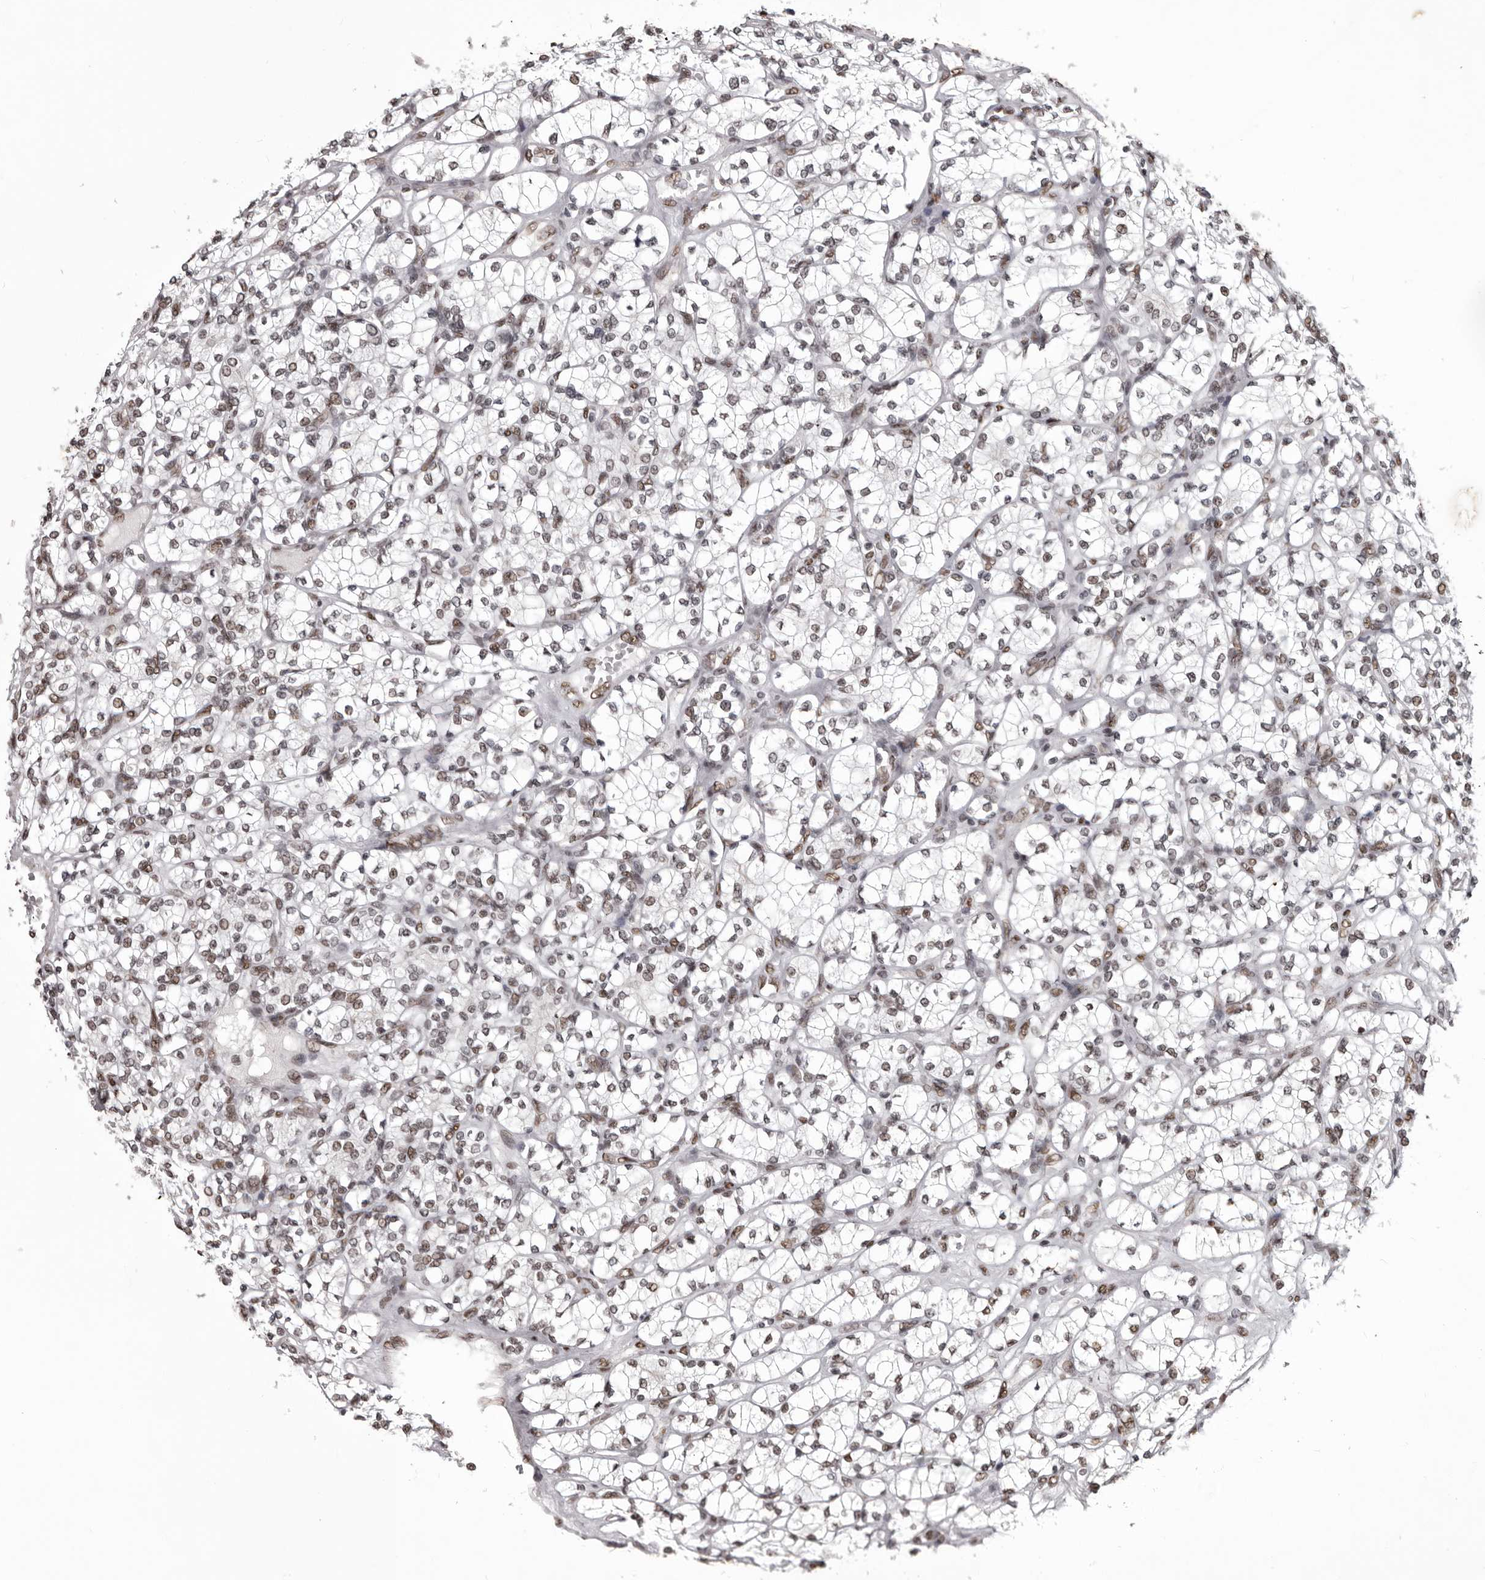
{"staining": {"intensity": "moderate", "quantity": ">75%", "location": "nuclear"}, "tissue": "renal cancer", "cell_type": "Tumor cells", "image_type": "cancer", "snomed": [{"axis": "morphology", "description": "Adenocarcinoma, NOS"}, {"axis": "topography", "description": "Kidney"}], "caption": "Immunohistochemical staining of human renal cancer exhibits medium levels of moderate nuclear expression in about >75% of tumor cells.", "gene": "NUMA1", "patient": {"sex": "male", "age": 77}}